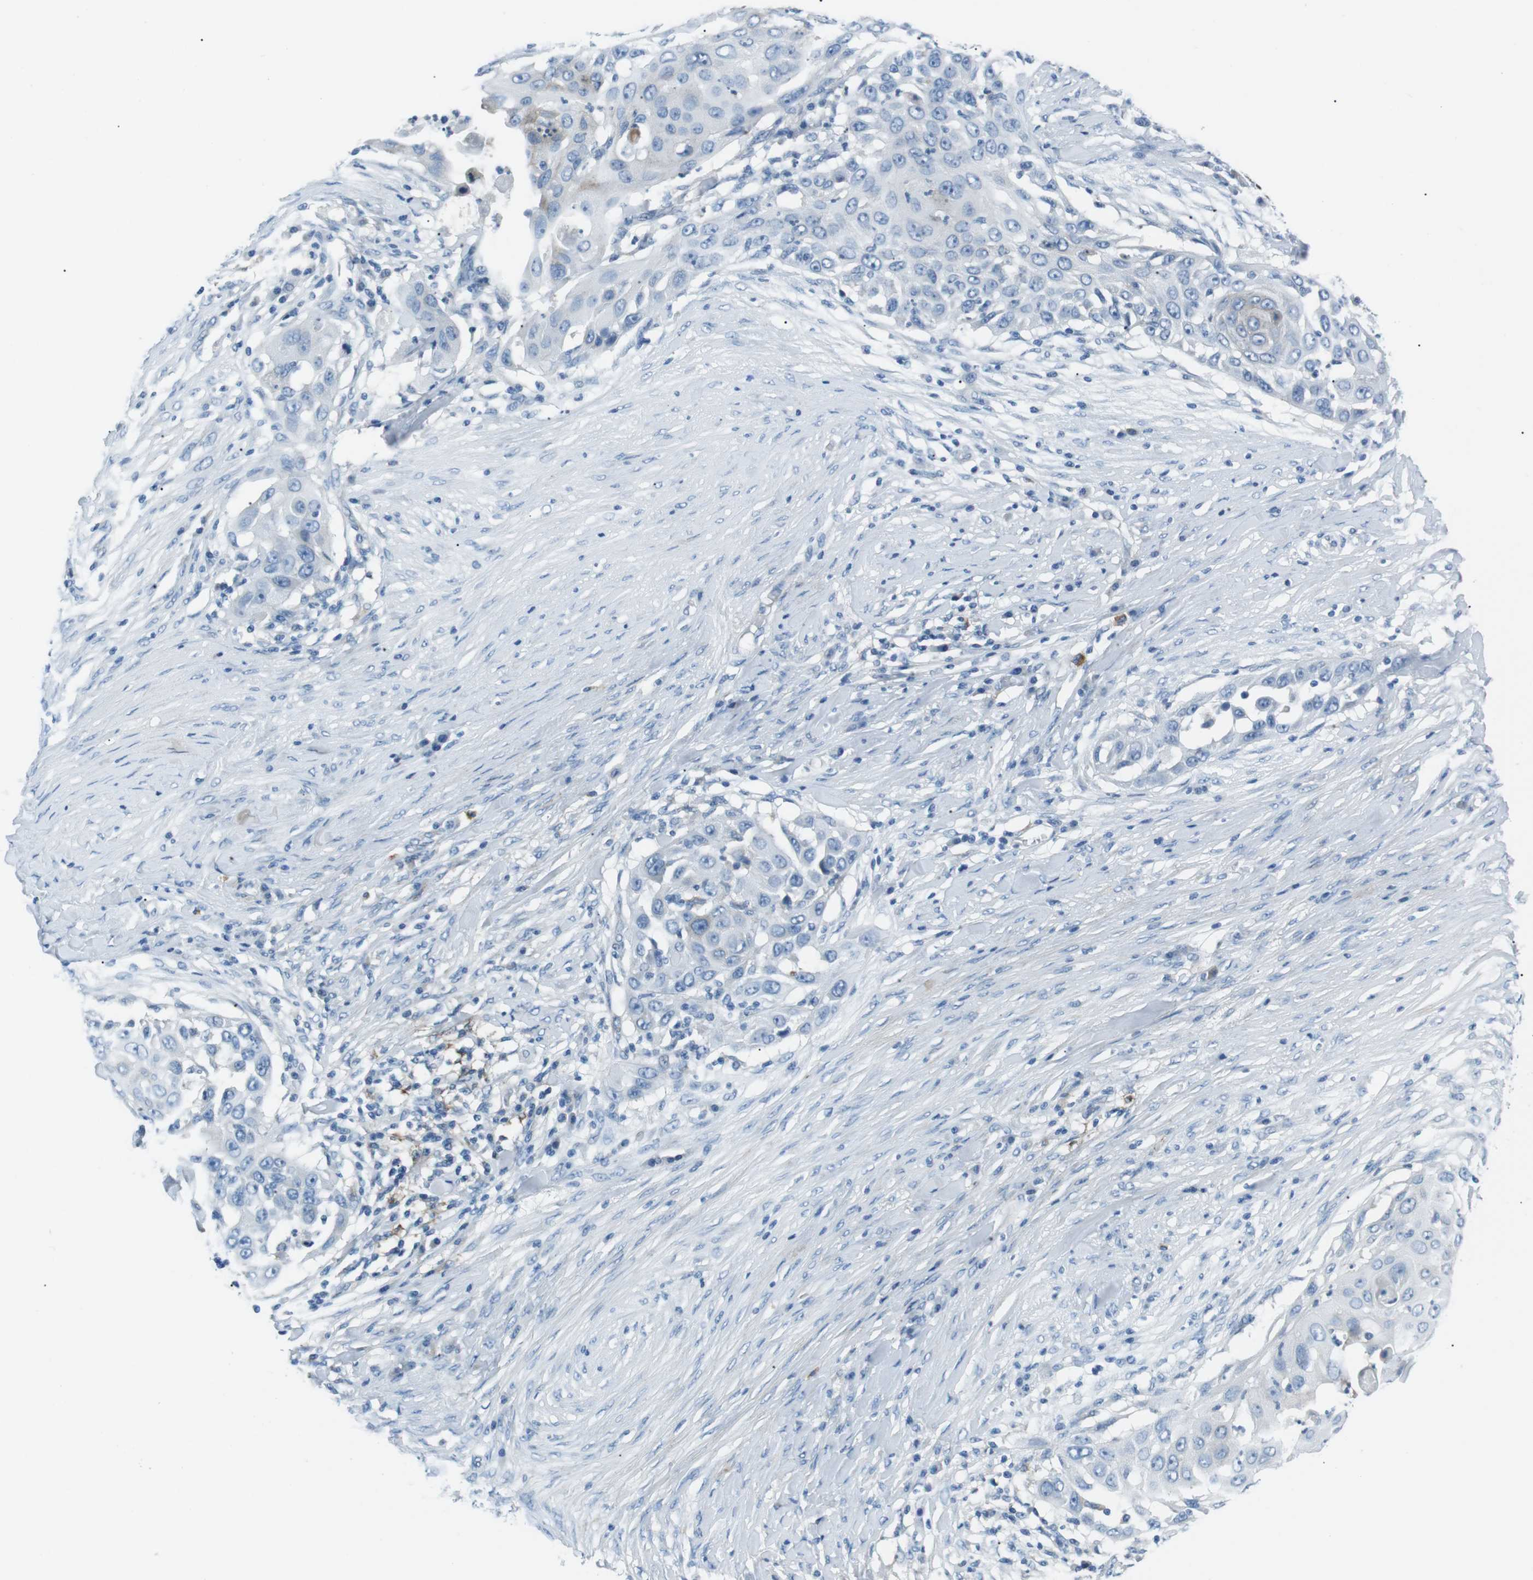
{"staining": {"intensity": "negative", "quantity": "none", "location": "none"}, "tissue": "skin cancer", "cell_type": "Tumor cells", "image_type": "cancer", "snomed": [{"axis": "morphology", "description": "Squamous cell carcinoma, NOS"}, {"axis": "topography", "description": "Skin"}], "caption": "Tumor cells show no significant staining in squamous cell carcinoma (skin). Brightfield microscopy of immunohistochemistry stained with DAB (brown) and hematoxylin (blue), captured at high magnification.", "gene": "CSF2RA", "patient": {"sex": "female", "age": 44}}